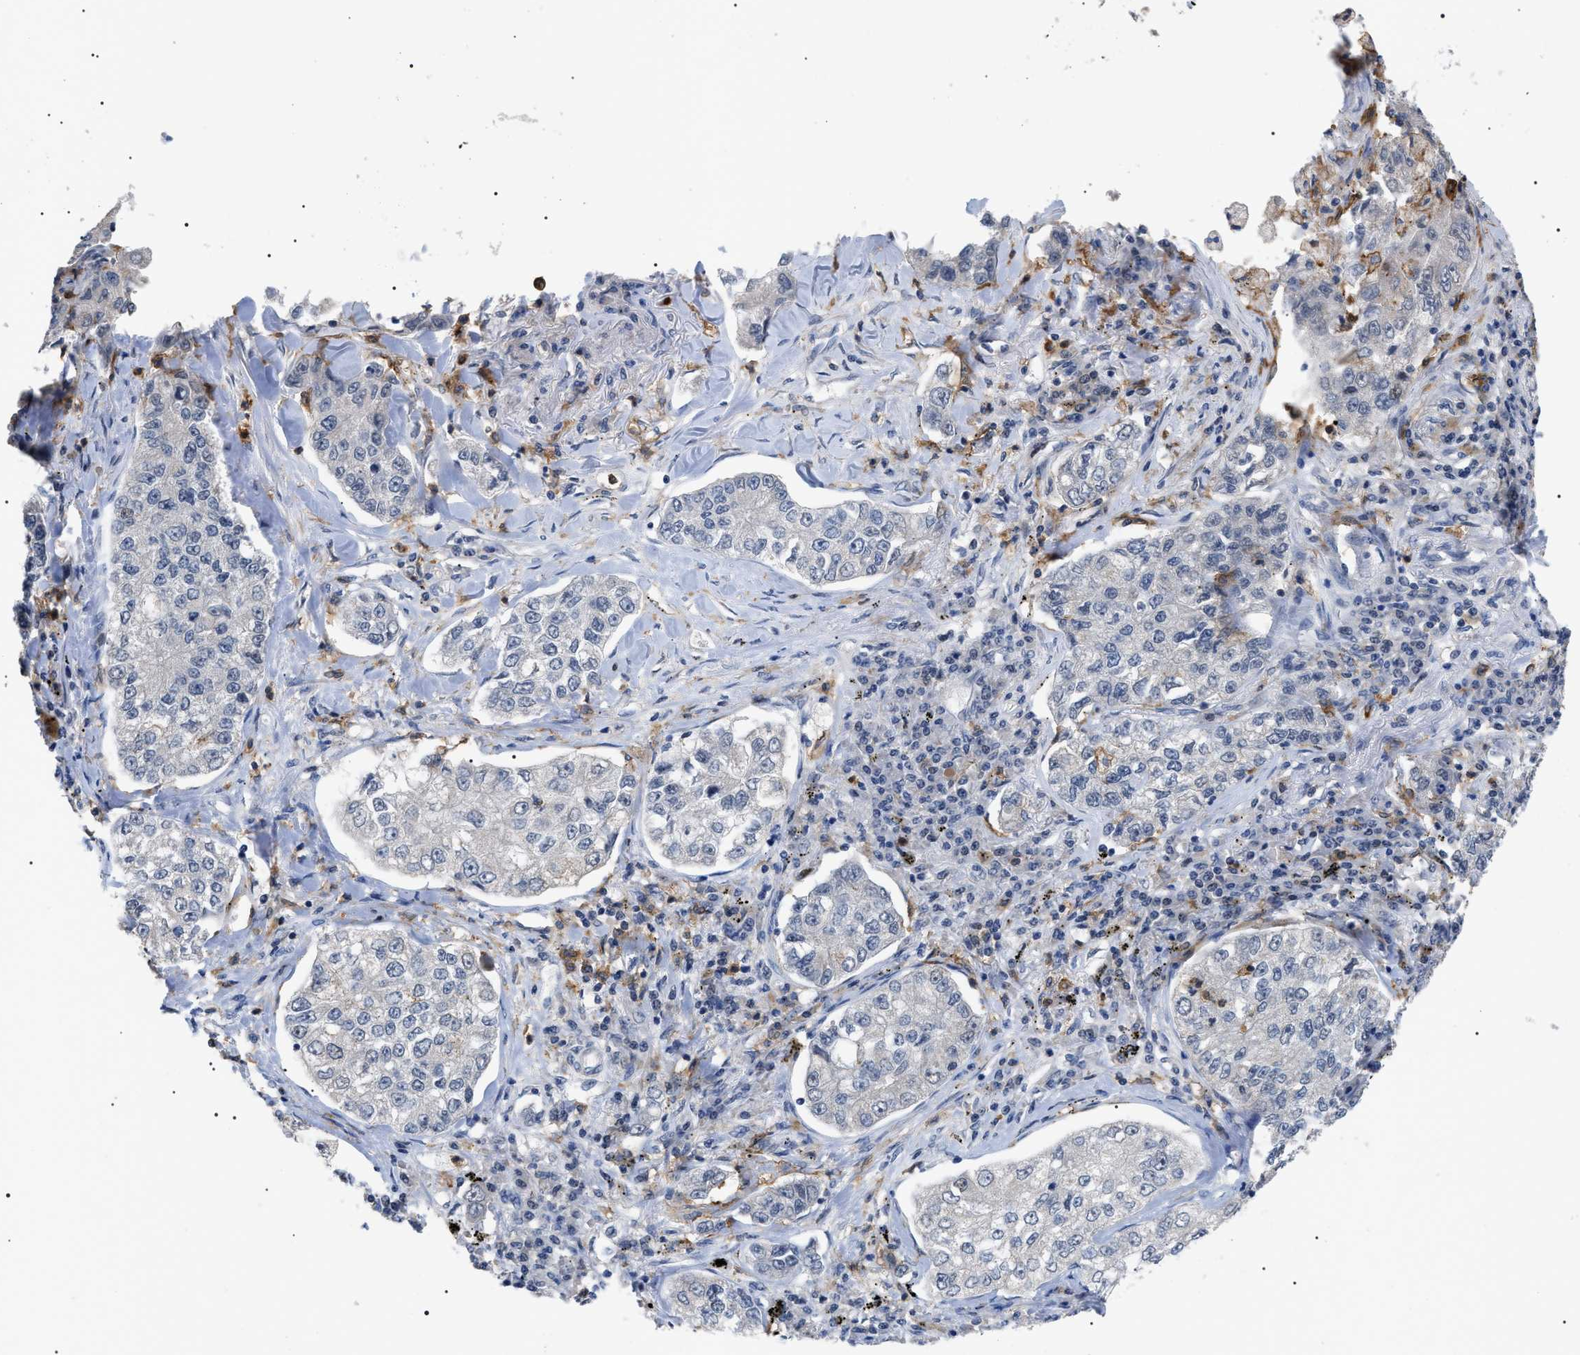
{"staining": {"intensity": "negative", "quantity": "none", "location": "none"}, "tissue": "lung cancer", "cell_type": "Tumor cells", "image_type": "cancer", "snomed": [{"axis": "morphology", "description": "Adenocarcinoma, NOS"}, {"axis": "topography", "description": "Lung"}], "caption": "Lung adenocarcinoma was stained to show a protein in brown. There is no significant expression in tumor cells.", "gene": "CD300A", "patient": {"sex": "male", "age": 49}}